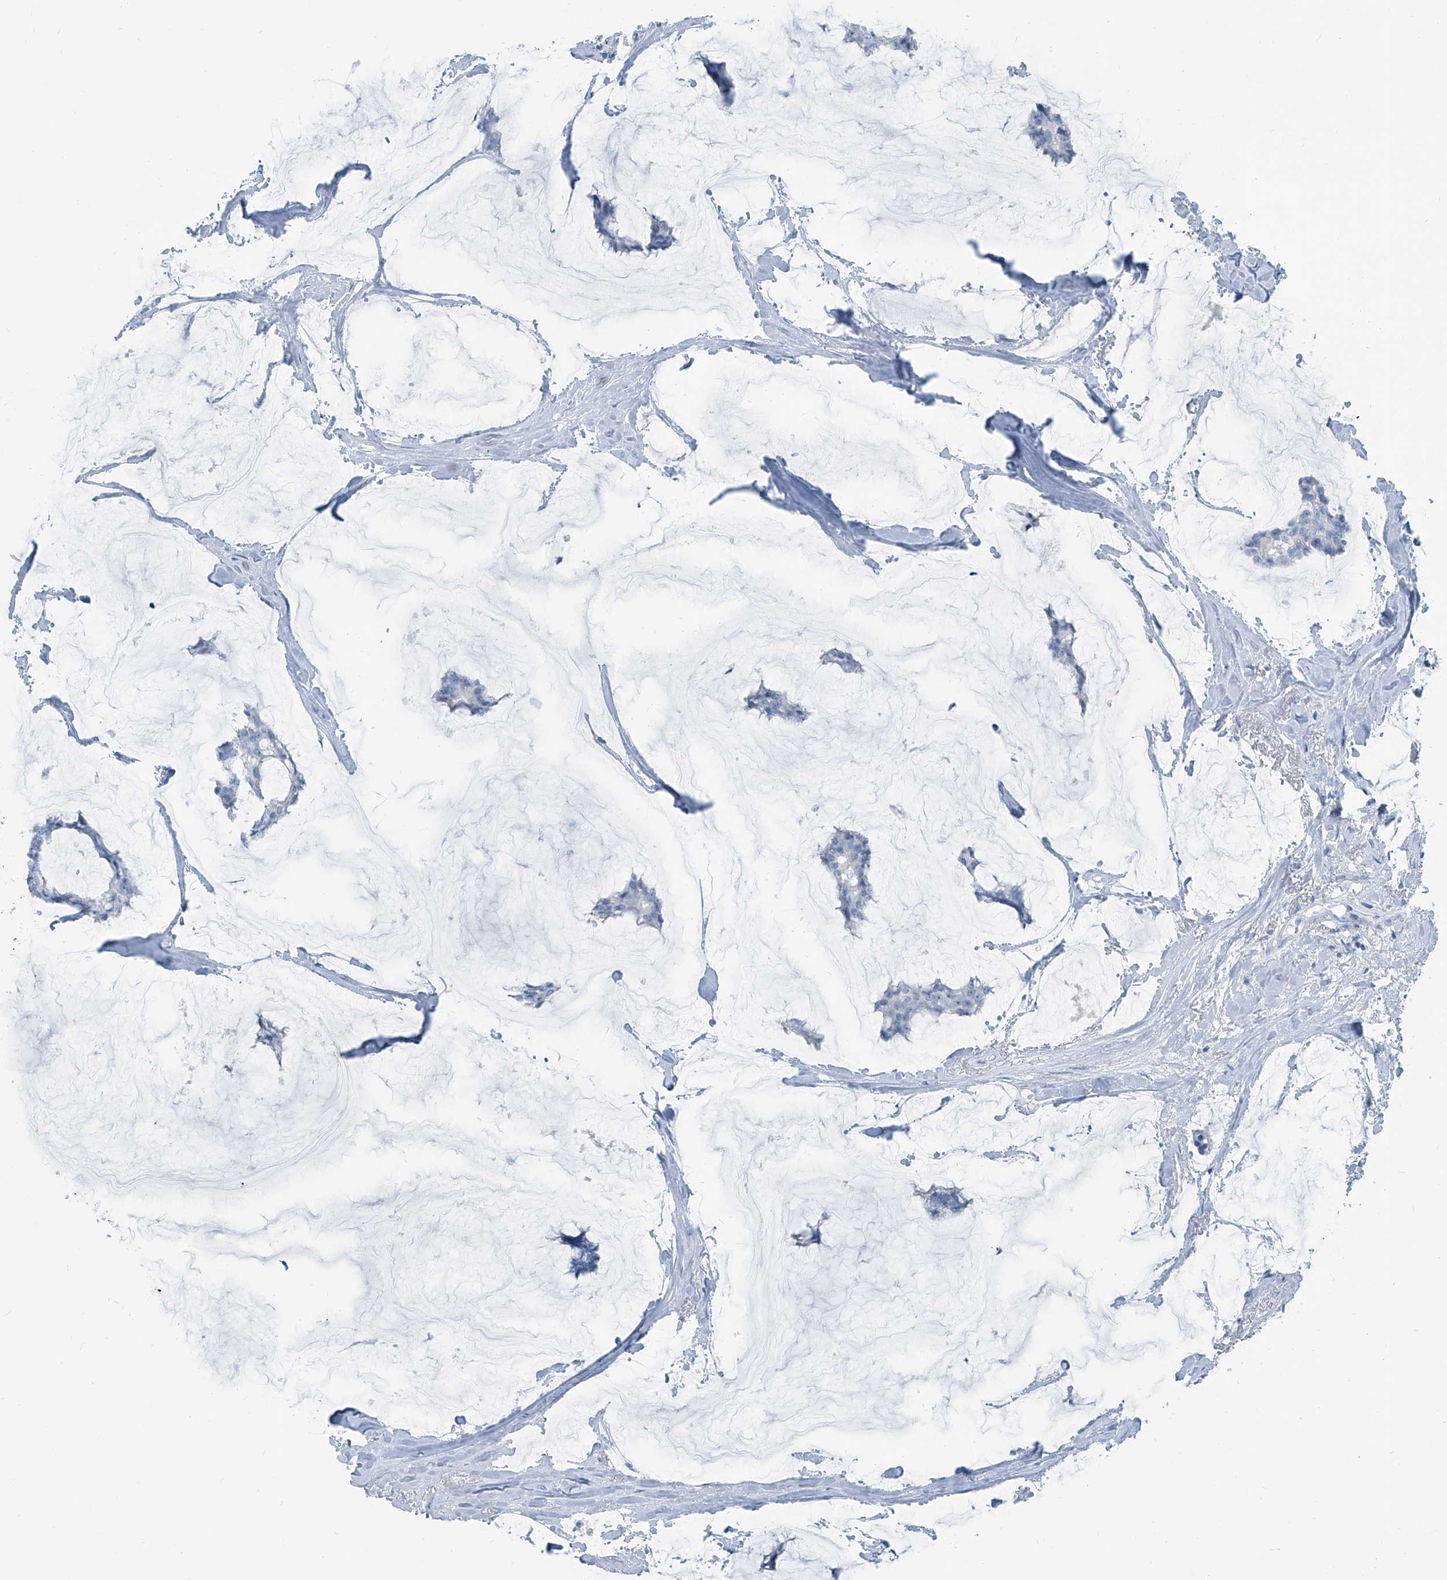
{"staining": {"intensity": "negative", "quantity": "none", "location": "none"}, "tissue": "breast cancer", "cell_type": "Tumor cells", "image_type": "cancer", "snomed": [{"axis": "morphology", "description": "Duct carcinoma"}, {"axis": "topography", "description": "Breast"}], "caption": "High magnification brightfield microscopy of infiltrating ductal carcinoma (breast) stained with DAB (brown) and counterstained with hematoxylin (blue): tumor cells show no significant expression.", "gene": "RGN", "patient": {"sex": "female", "age": 93}}